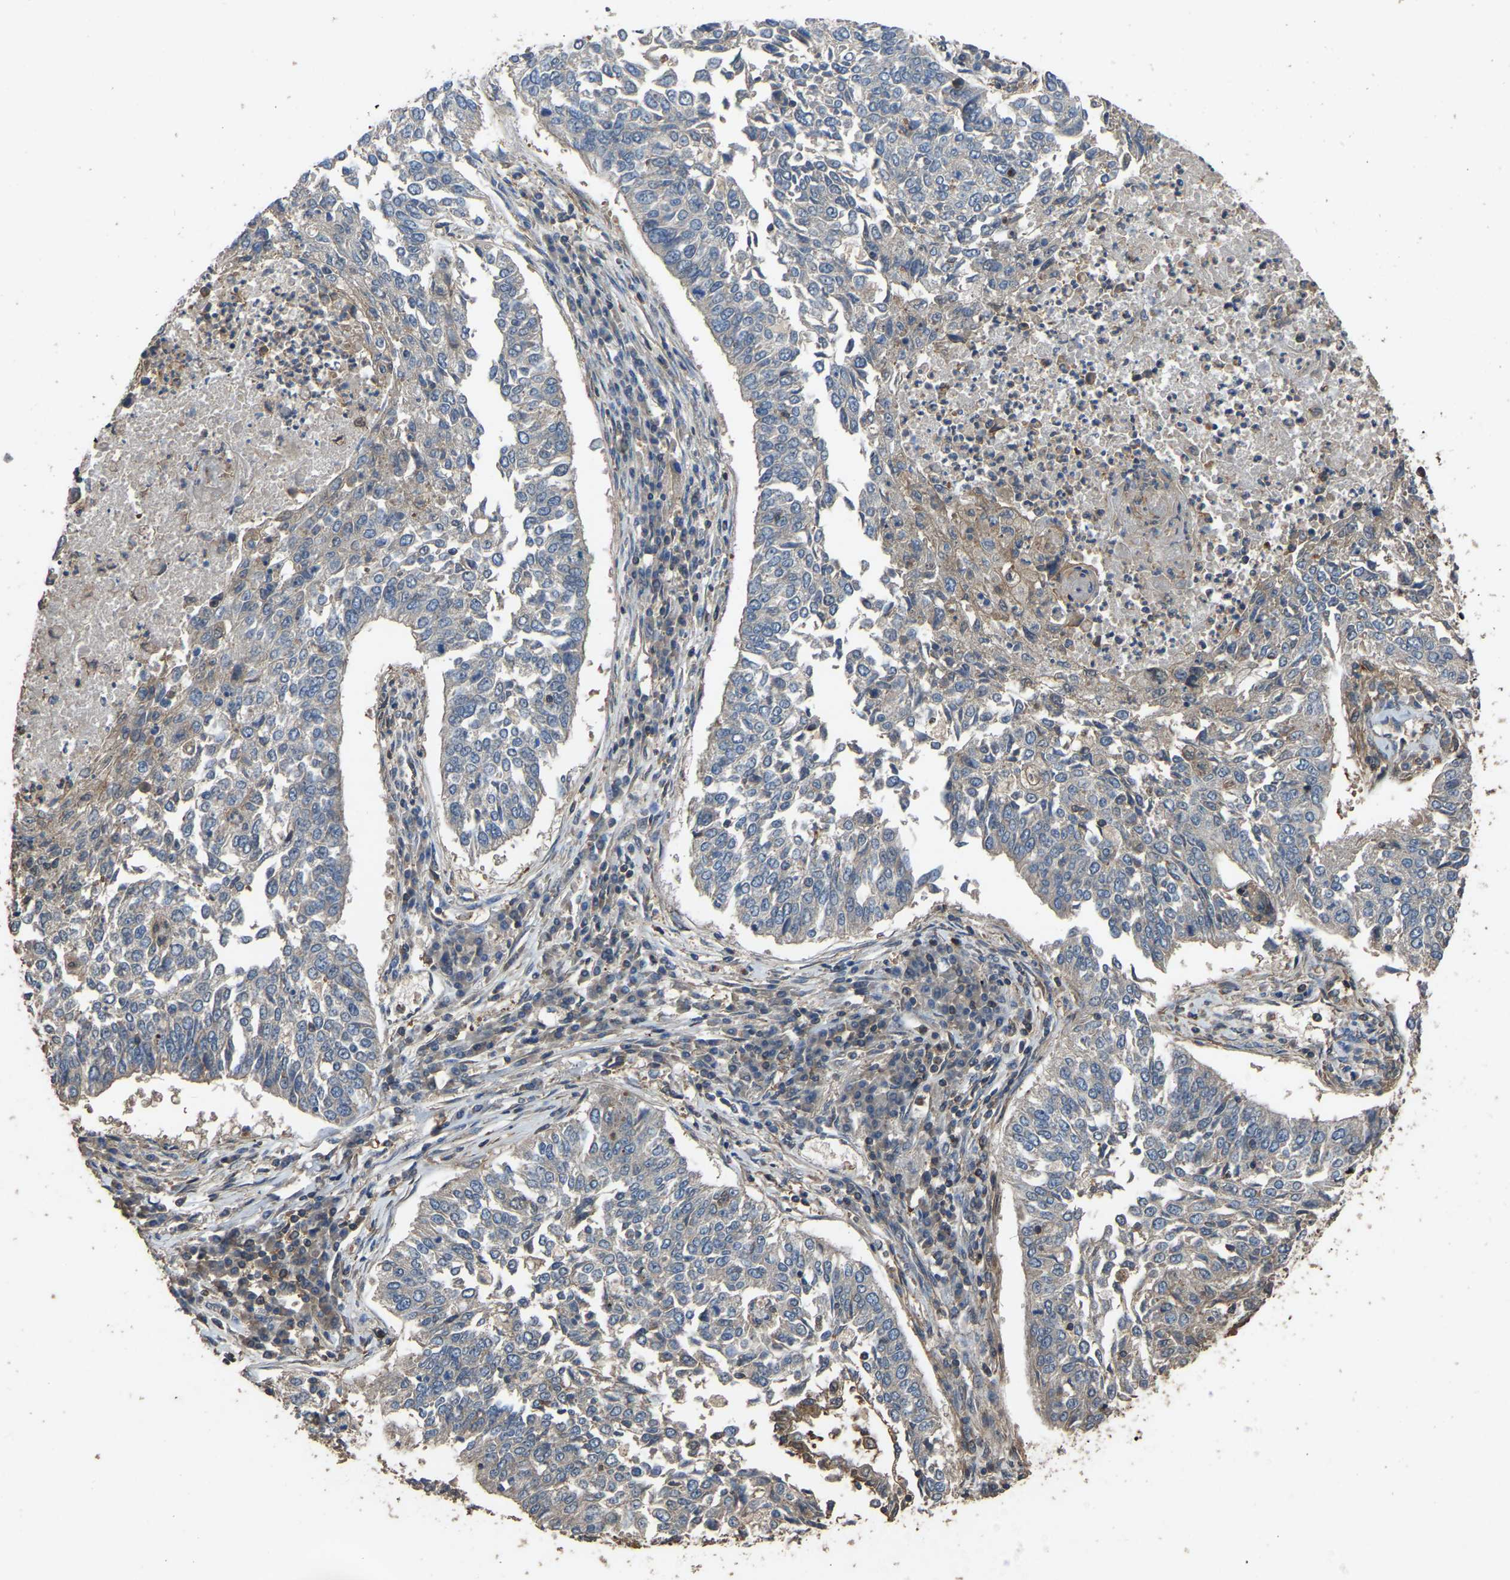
{"staining": {"intensity": "weak", "quantity": "25%-75%", "location": "cytoplasmic/membranous"}, "tissue": "lung cancer", "cell_type": "Tumor cells", "image_type": "cancer", "snomed": [{"axis": "morphology", "description": "Normal tissue, NOS"}, {"axis": "morphology", "description": "Squamous cell carcinoma, NOS"}, {"axis": "topography", "description": "Cartilage tissue"}, {"axis": "topography", "description": "Bronchus"}, {"axis": "topography", "description": "Lung"}], "caption": "The image reveals staining of lung cancer, revealing weak cytoplasmic/membranous protein expression (brown color) within tumor cells.", "gene": "FHIT", "patient": {"sex": "female", "age": 49}}